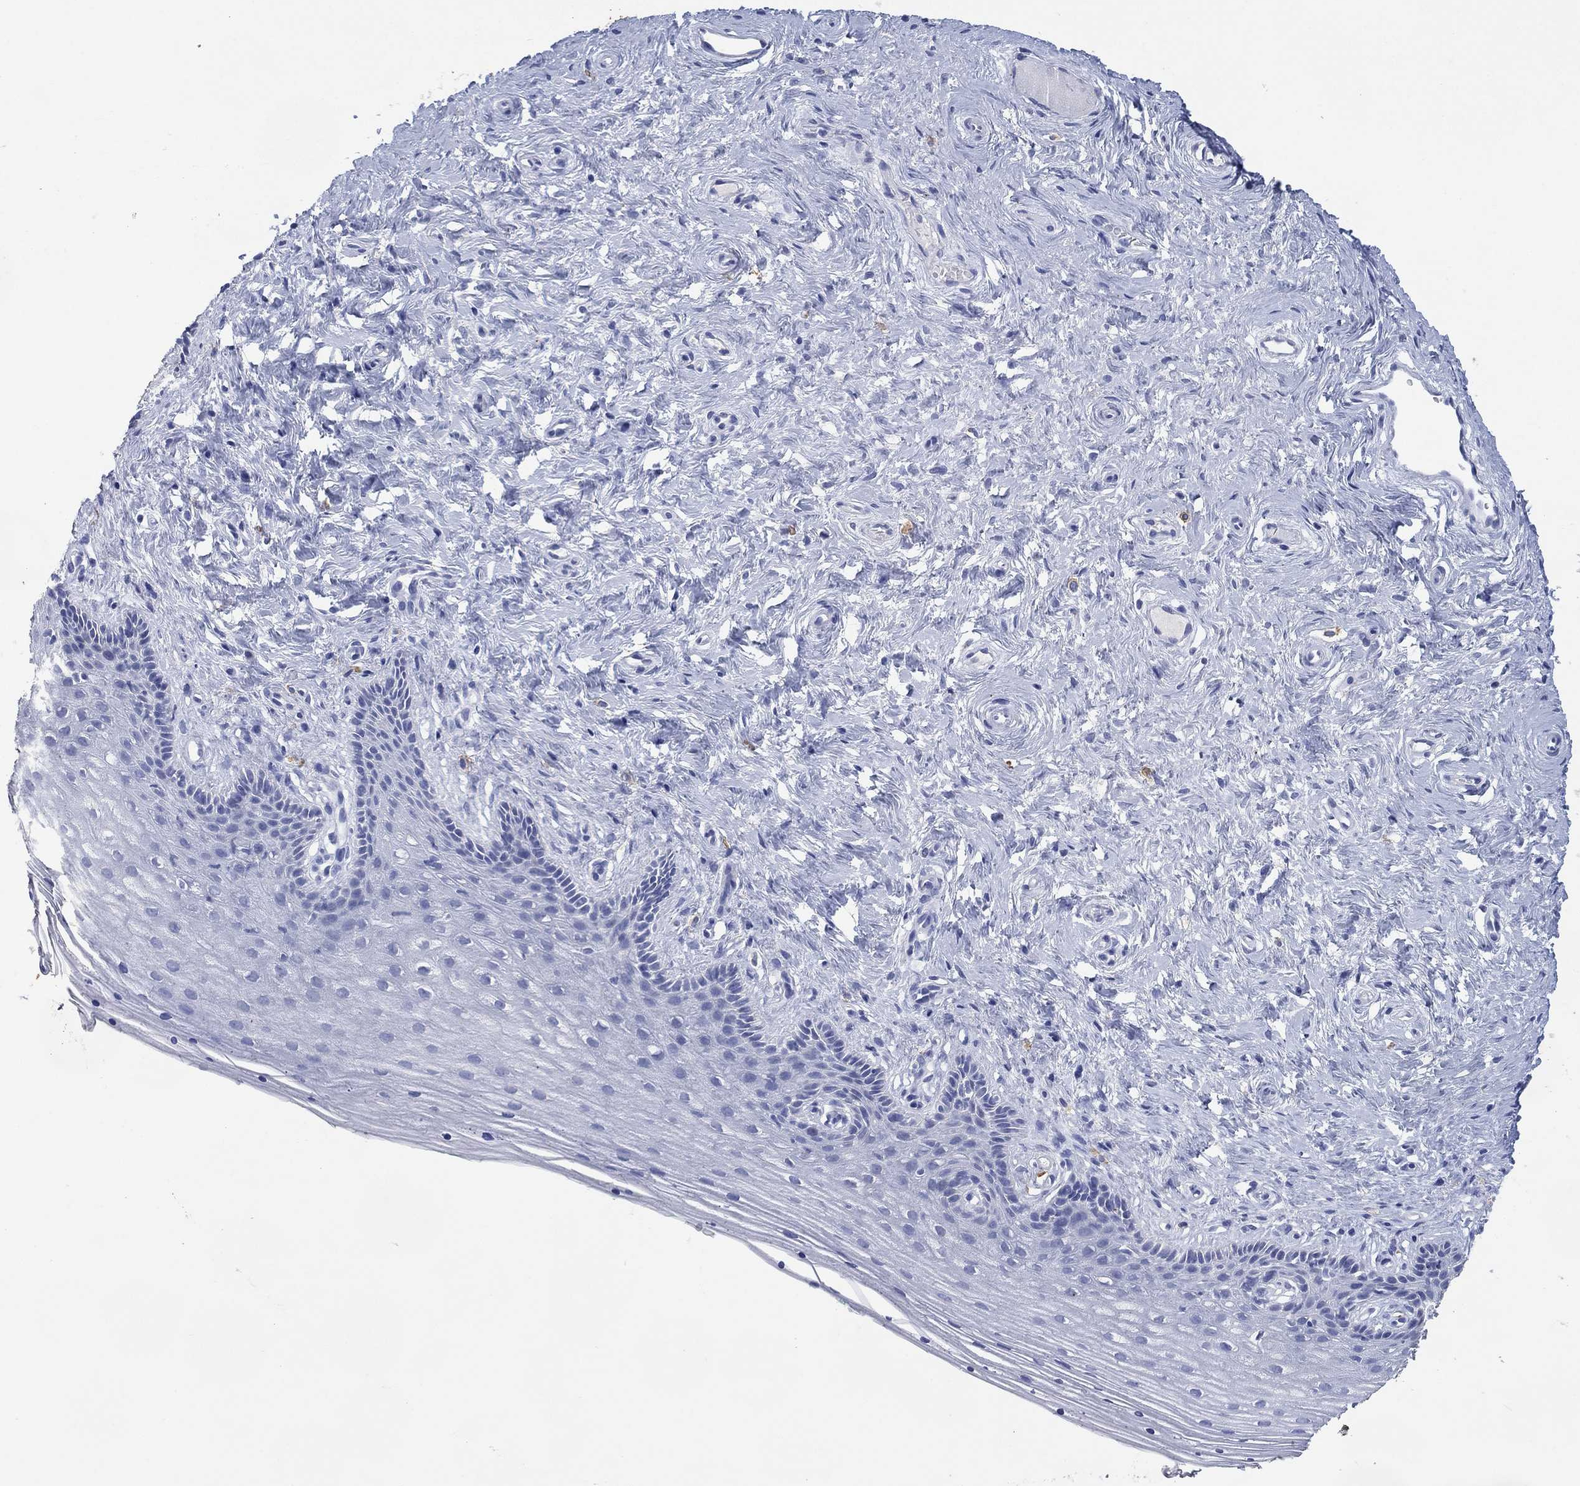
{"staining": {"intensity": "negative", "quantity": "none", "location": "none"}, "tissue": "vagina", "cell_type": "Squamous epithelial cells", "image_type": "normal", "snomed": [{"axis": "morphology", "description": "Normal tissue, NOS"}, {"axis": "topography", "description": "Vagina"}], "caption": "This is an IHC micrograph of benign human vagina. There is no expression in squamous epithelial cells.", "gene": "FSCN2", "patient": {"sex": "female", "age": 45}}